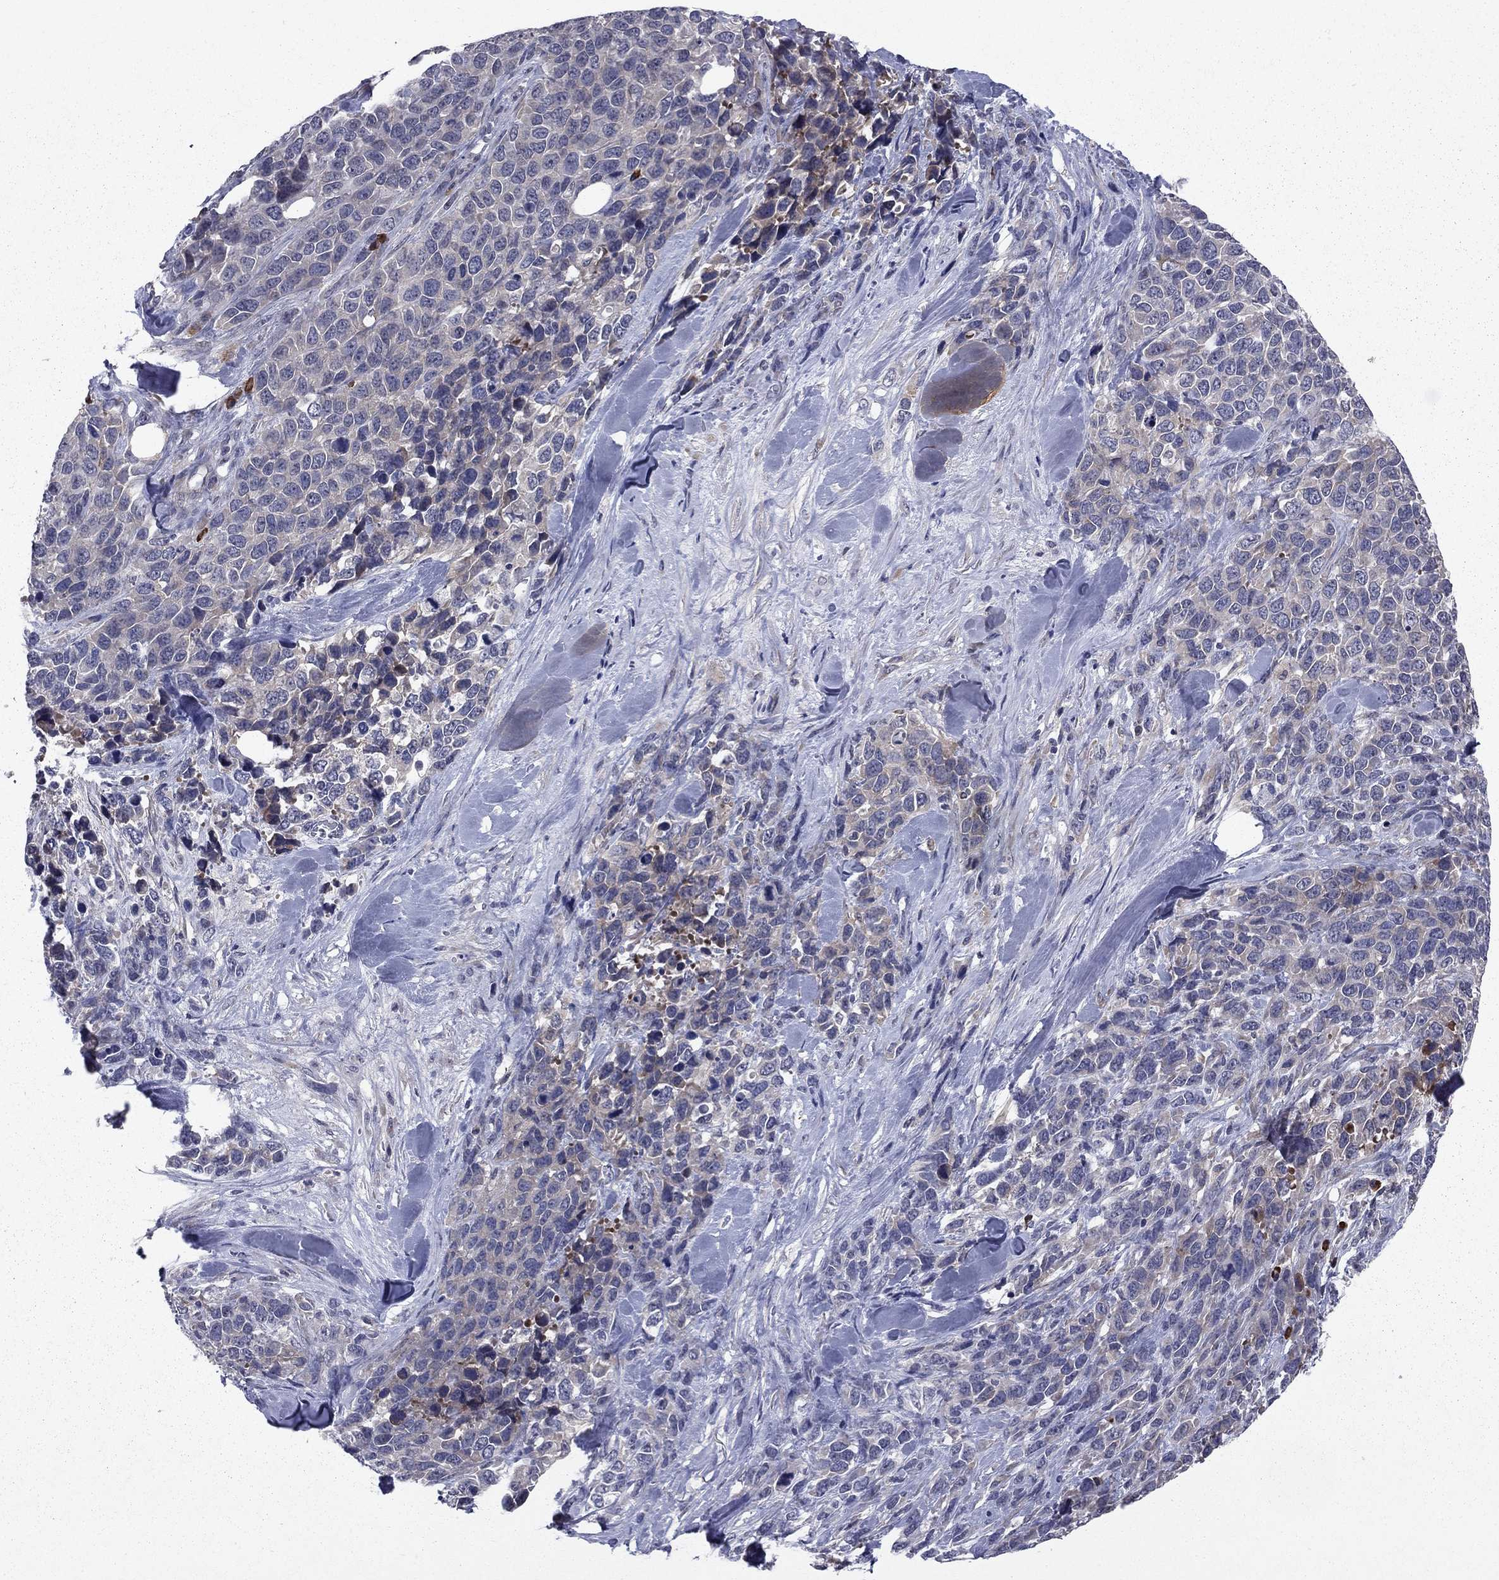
{"staining": {"intensity": "negative", "quantity": "none", "location": "none"}, "tissue": "melanoma", "cell_type": "Tumor cells", "image_type": "cancer", "snomed": [{"axis": "morphology", "description": "Malignant melanoma, Metastatic site"}, {"axis": "topography", "description": "Skin"}], "caption": "Photomicrograph shows no significant protein expression in tumor cells of melanoma. (DAB (3,3'-diaminobenzidine) immunohistochemistry (IHC) visualized using brightfield microscopy, high magnification).", "gene": "ECM1", "patient": {"sex": "male", "age": 84}}